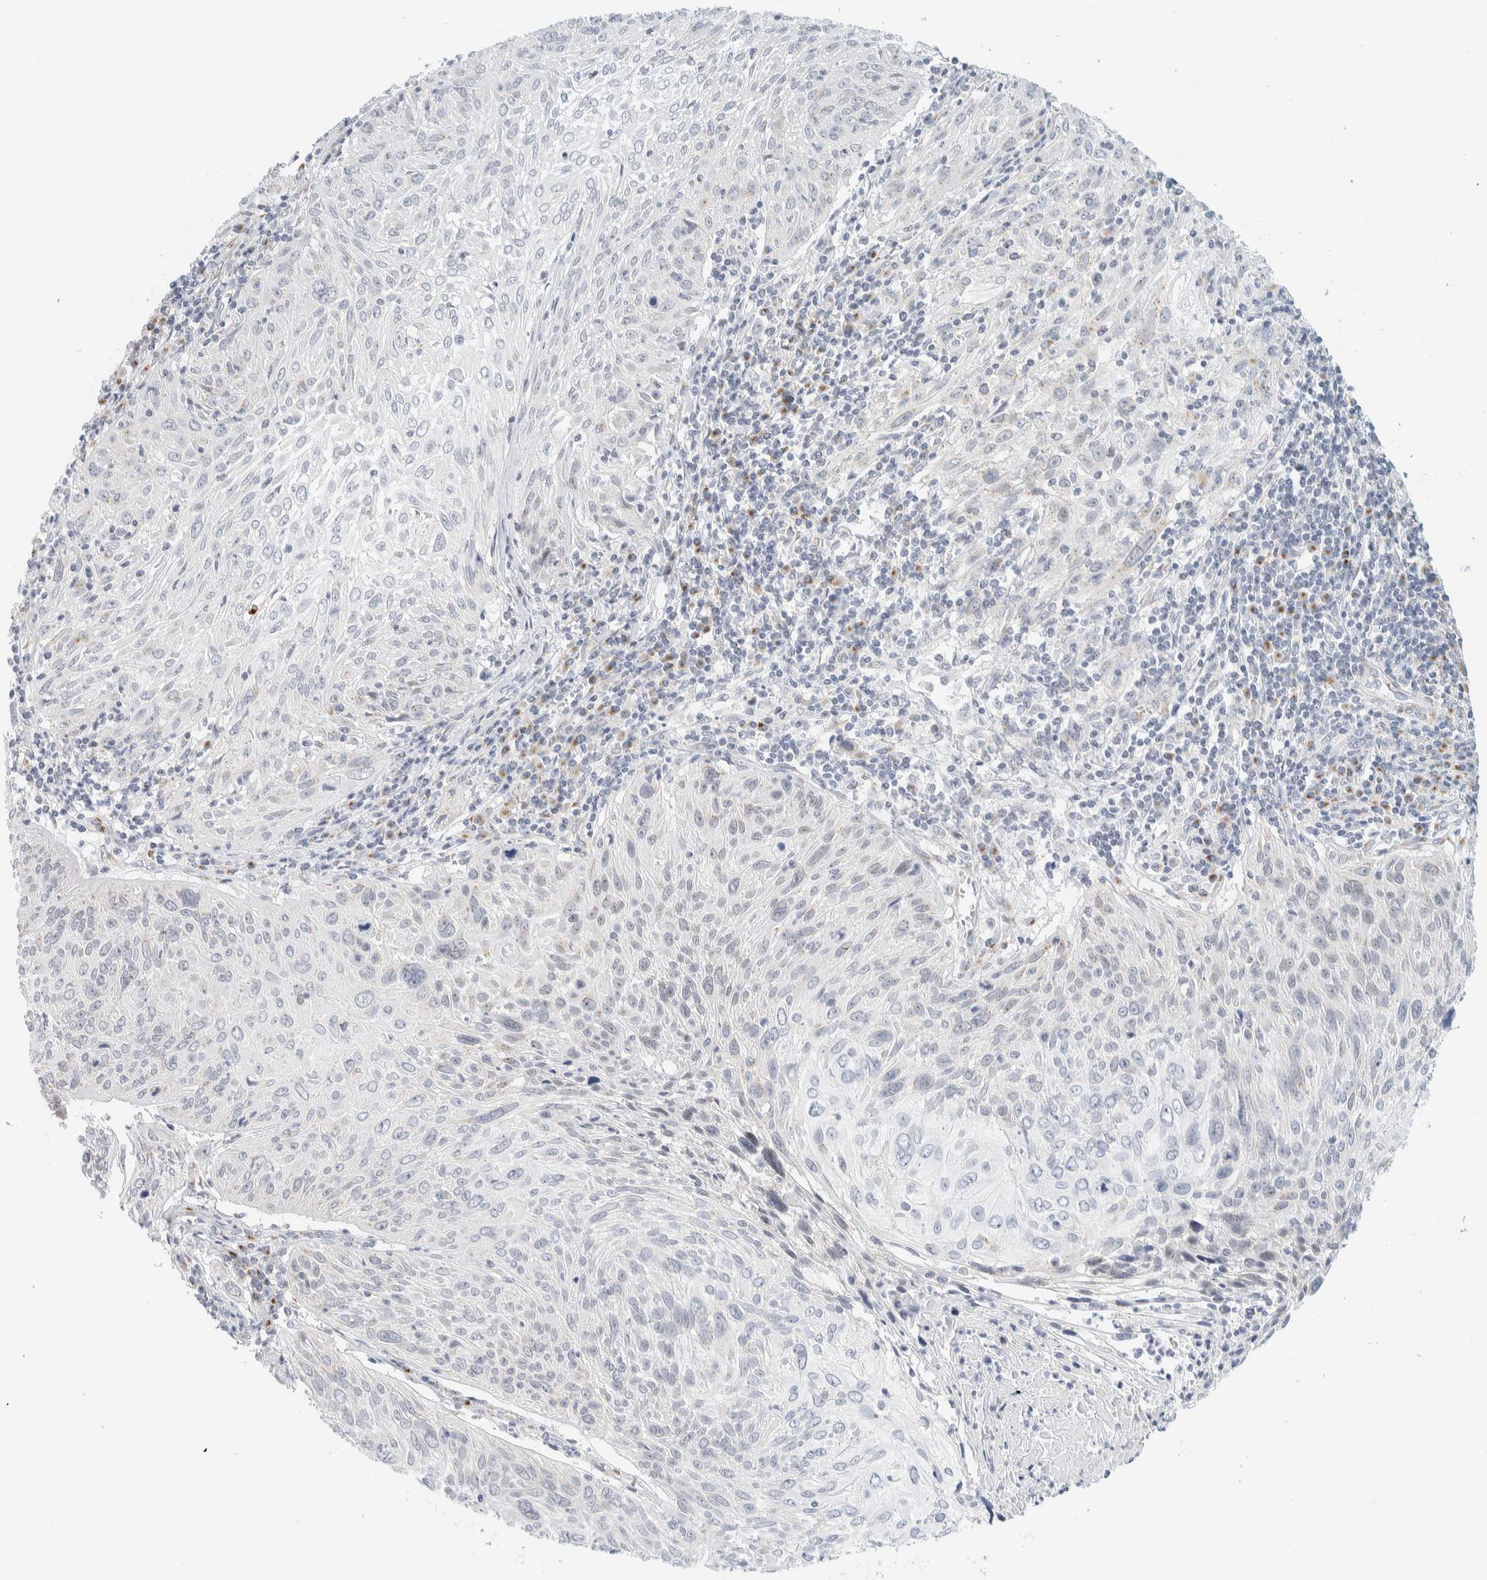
{"staining": {"intensity": "negative", "quantity": "none", "location": "none"}, "tissue": "cervical cancer", "cell_type": "Tumor cells", "image_type": "cancer", "snomed": [{"axis": "morphology", "description": "Squamous cell carcinoma, NOS"}, {"axis": "topography", "description": "Cervix"}], "caption": "High magnification brightfield microscopy of cervical squamous cell carcinoma stained with DAB (3,3'-diaminobenzidine) (brown) and counterstained with hematoxylin (blue): tumor cells show no significant staining.", "gene": "SPNS3", "patient": {"sex": "female", "age": 51}}